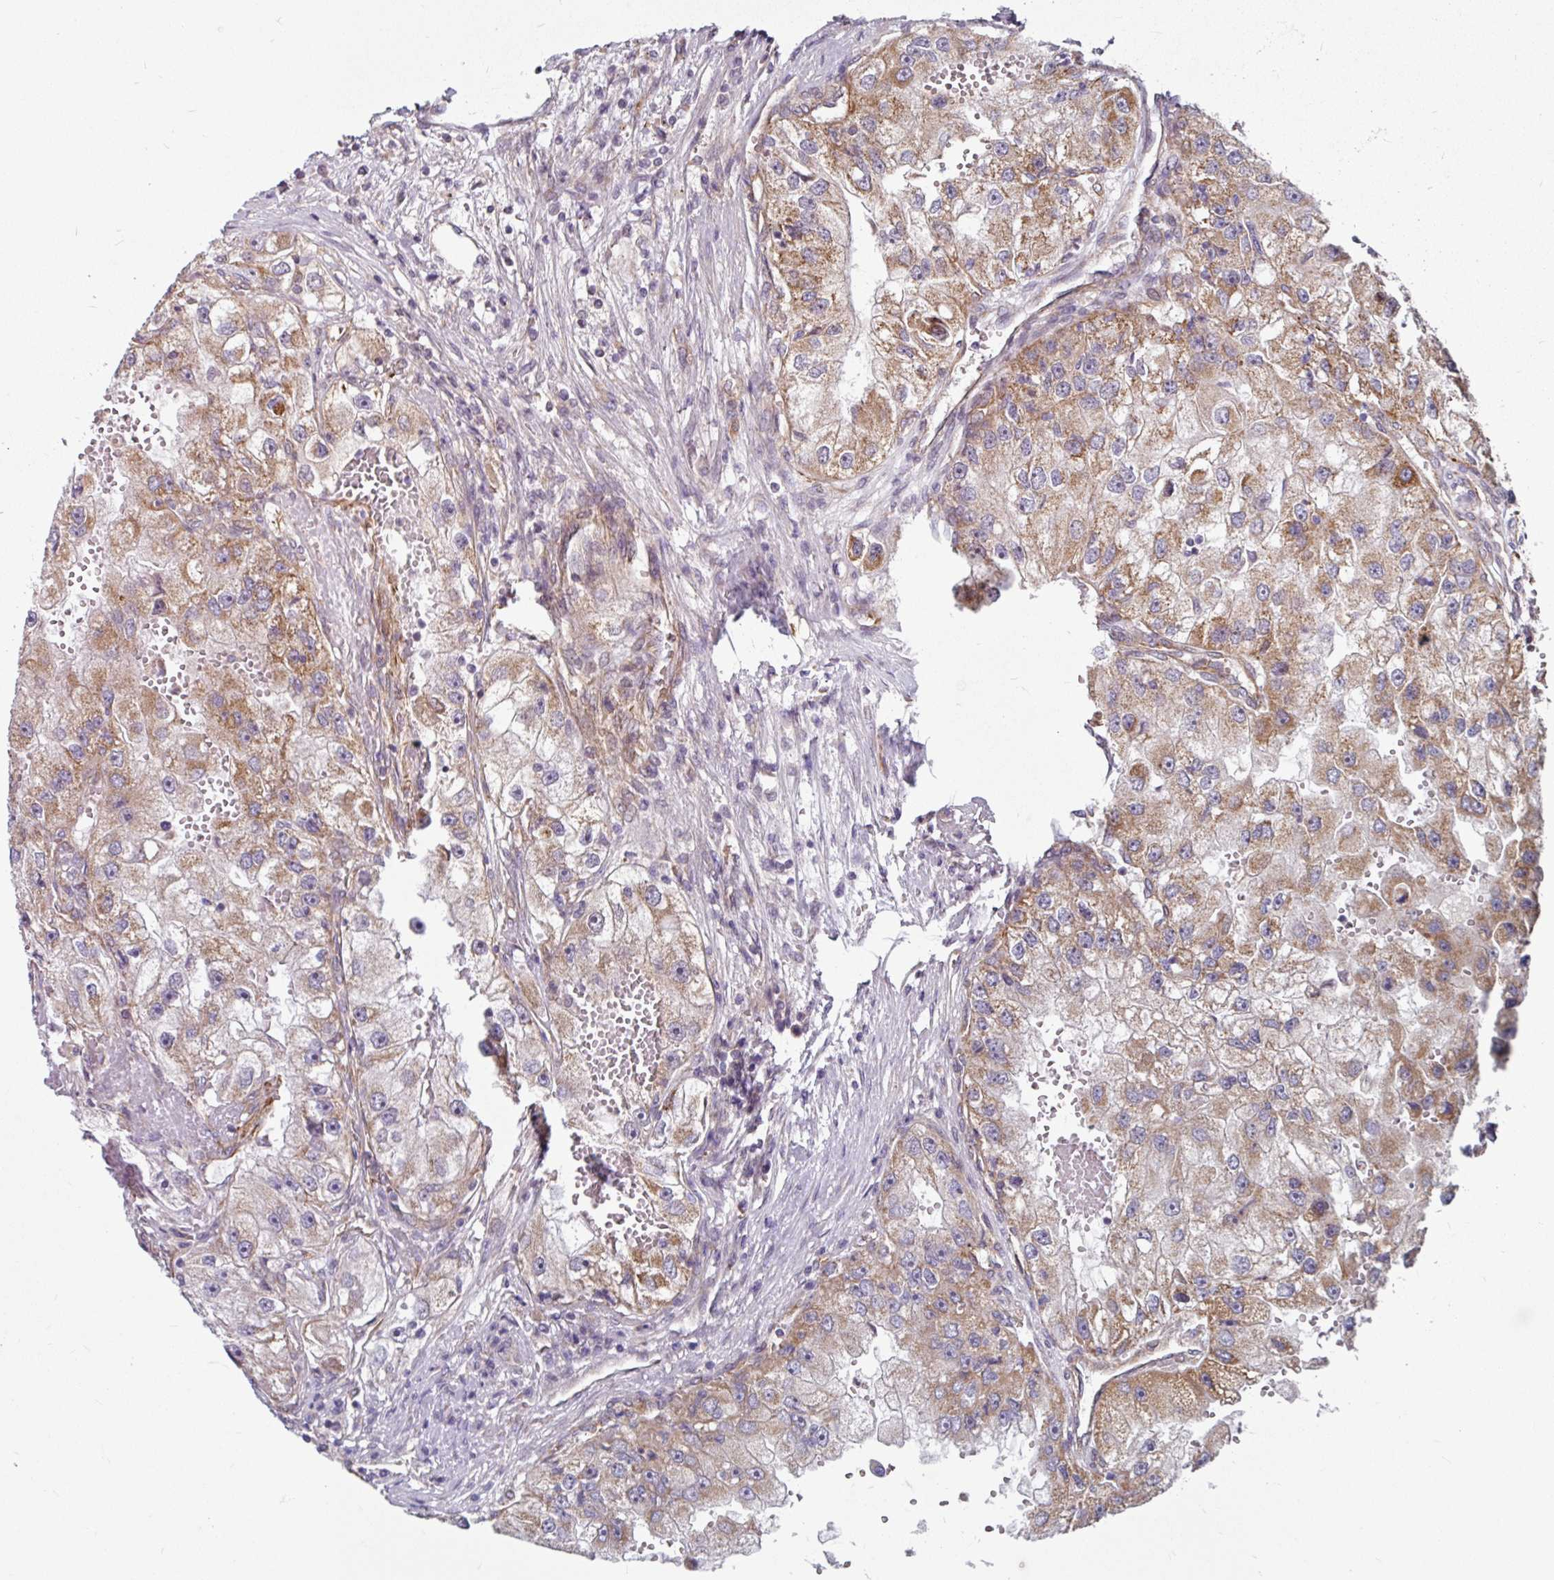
{"staining": {"intensity": "moderate", "quantity": ">75%", "location": "cytoplasmic/membranous"}, "tissue": "renal cancer", "cell_type": "Tumor cells", "image_type": "cancer", "snomed": [{"axis": "morphology", "description": "Adenocarcinoma, NOS"}, {"axis": "topography", "description": "Kidney"}], "caption": "Immunohistochemistry (DAB (3,3'-diaminobenzidine)) staining of human renal cancer (adenocarcinoma) shows moderate cytoplasmic/membranous protein staining in approximately >75% of tumor cells. (IHC, brightfield microscopy, high magnification).", "gene": "DAAM2", "patient": {"sex": "male", "age": 63}}